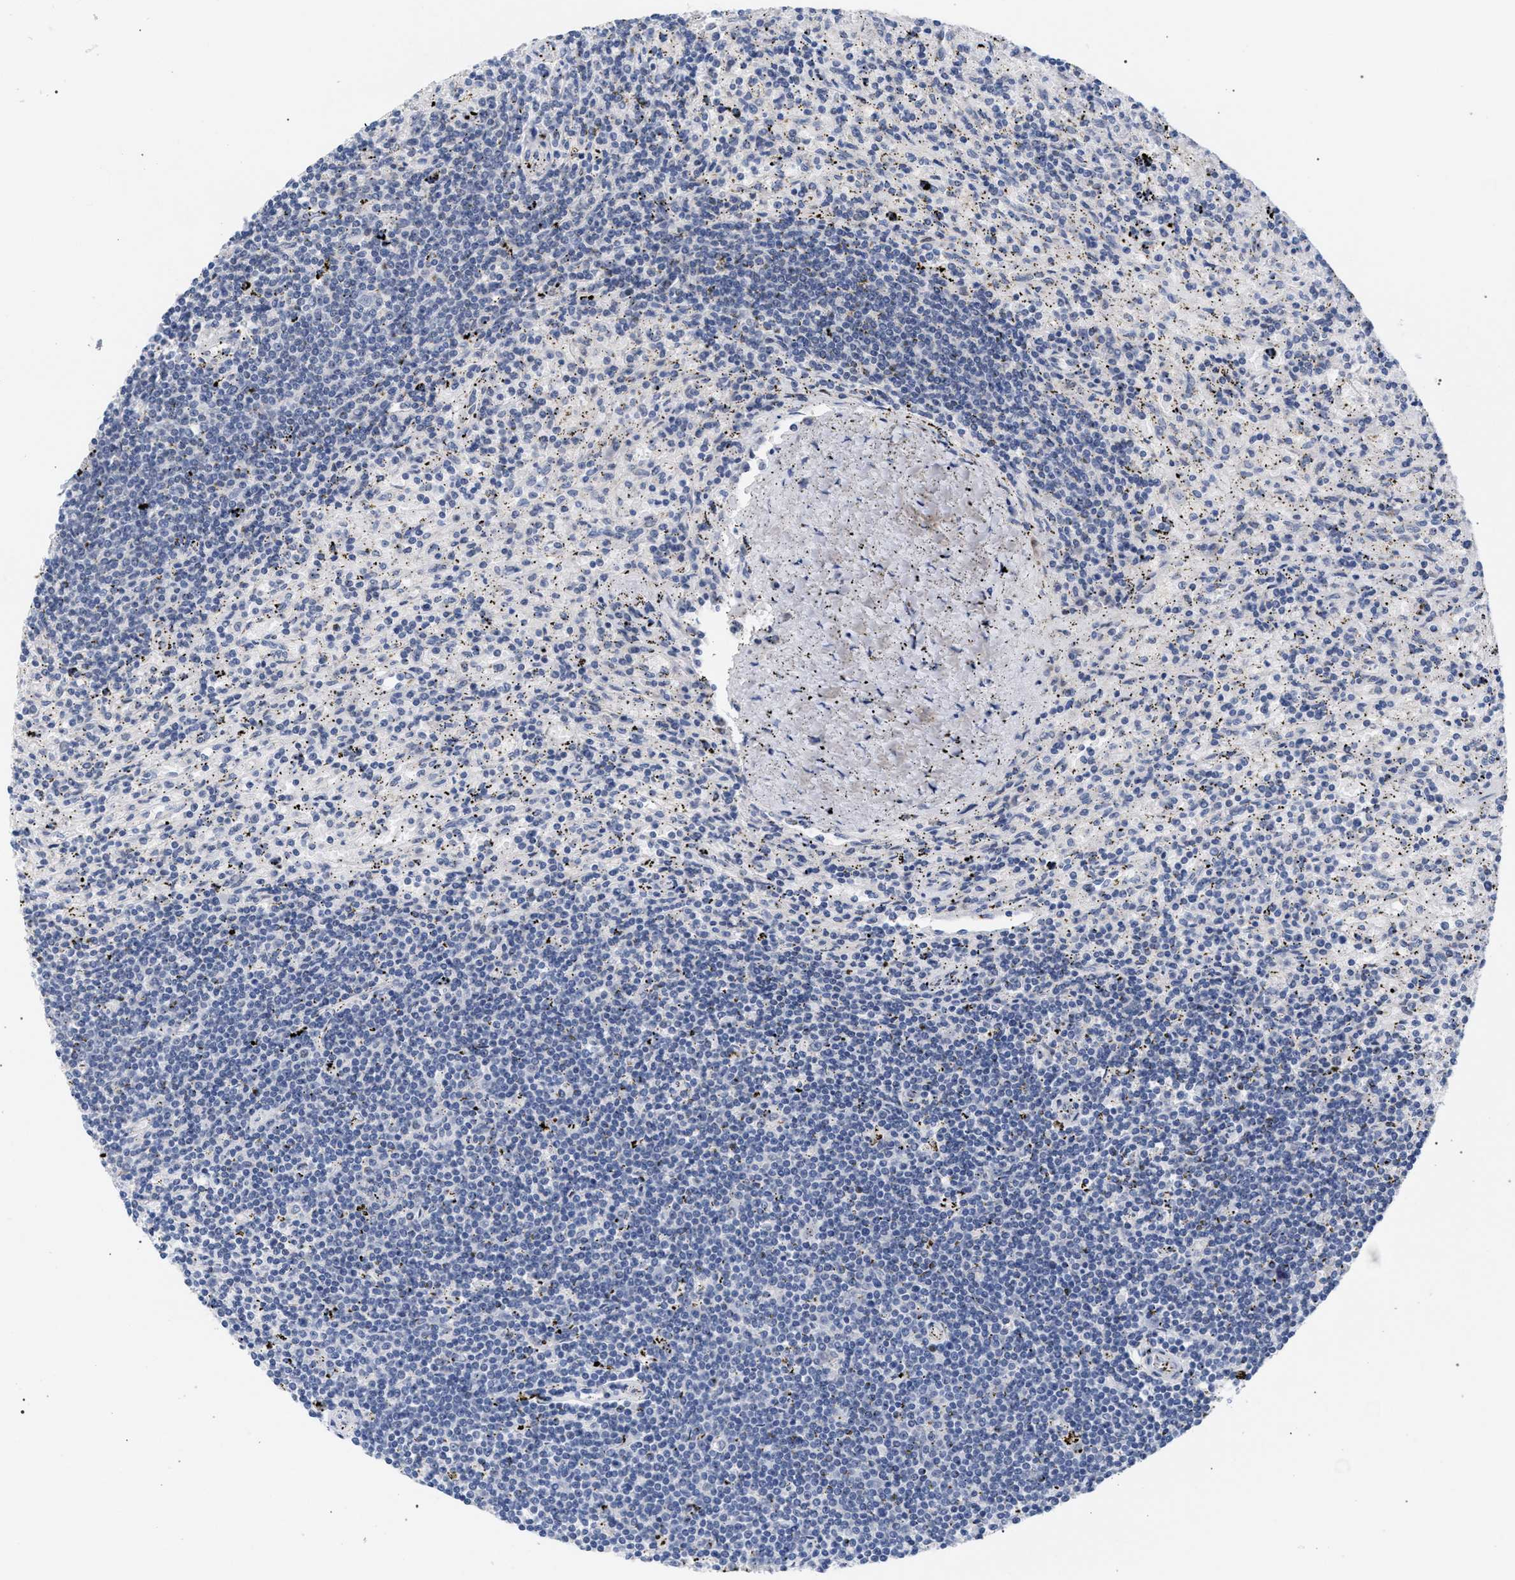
{"staining": {"intensity": "negative", "quantity": "none", "location": "none"}, "tissue": "lymphoma", "cell_type": "Tumor cells", "image_type": "cancer", "snomed": [{"axis": "morphology", "description": "Malignant lymphoma, non-Hodgkin's type, Low grade"}, {"axis": "topography", "description": "Spleen"}], "caption": "Tumor cells are negative for protein expression in human malignant lymphoma, non-Hodgkin's type (low-grade). (Brightfield microscopy of DAB IHC at high magnification).", "gene": "GOLGA2", "patient": {"sex": "male", "age": 76}}